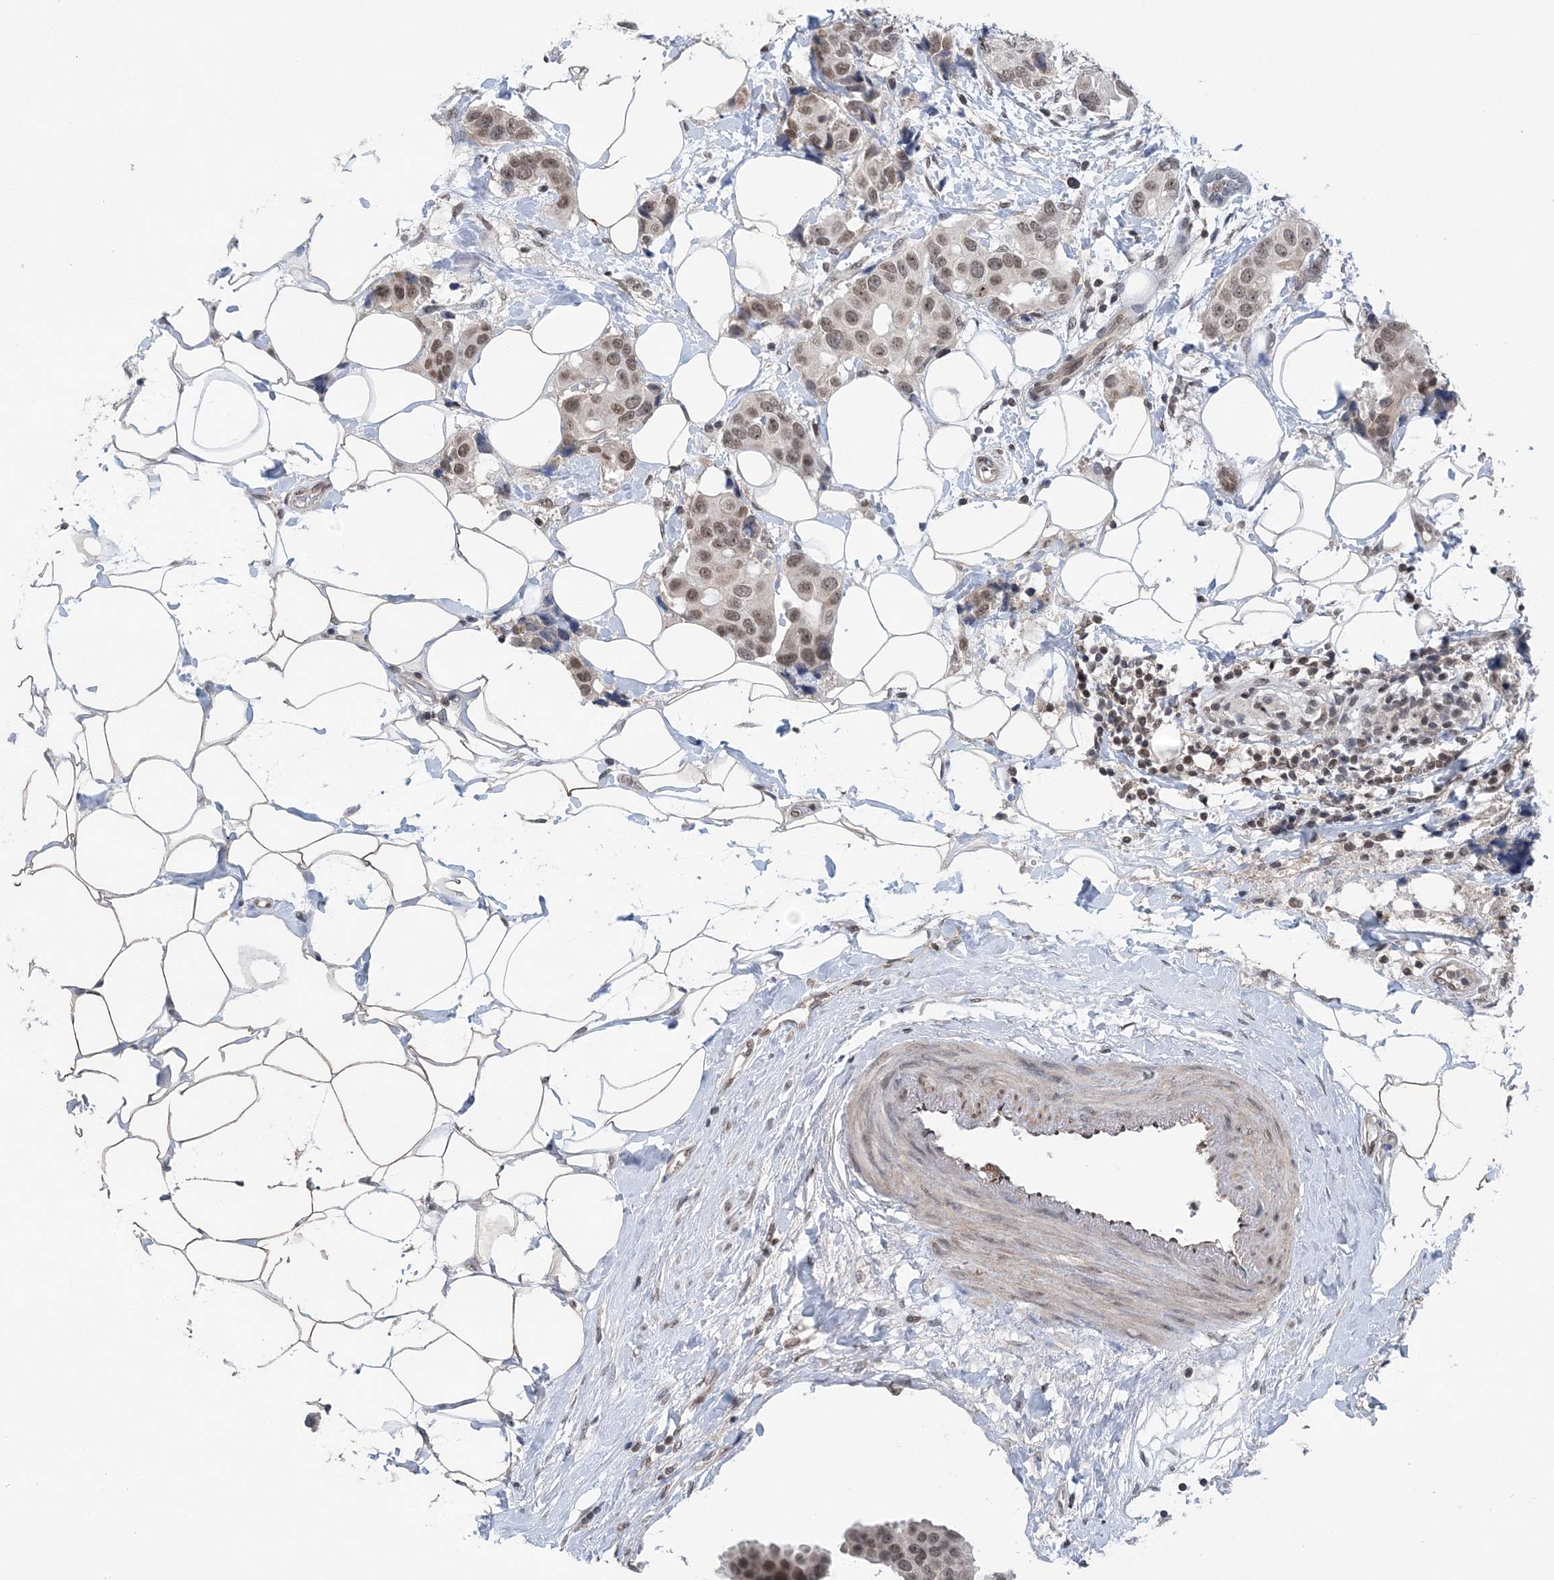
{"staining": {"intensity": "moderate", "quantity": ">75%", "location": "nuclear"}, "tissue": "breast cancer", "cell_type": "Tumor cells", "image_type": "cancer", "snomed": [{"axis": "morphology", "description": "Normal tissue, NOS"}, {"axis": "morphology", "description": "Duct carcinoma"}, {"axis": "topography", "description": "Breast"}], "caption": "A histopathology image showing moderate nuclear positivity in about >75% of tumor cells in breast cancer, as visualized by brown immunohistochemical staining.", "gene": "CCDC152", "patient": {"sex": "female", "age": 39}}